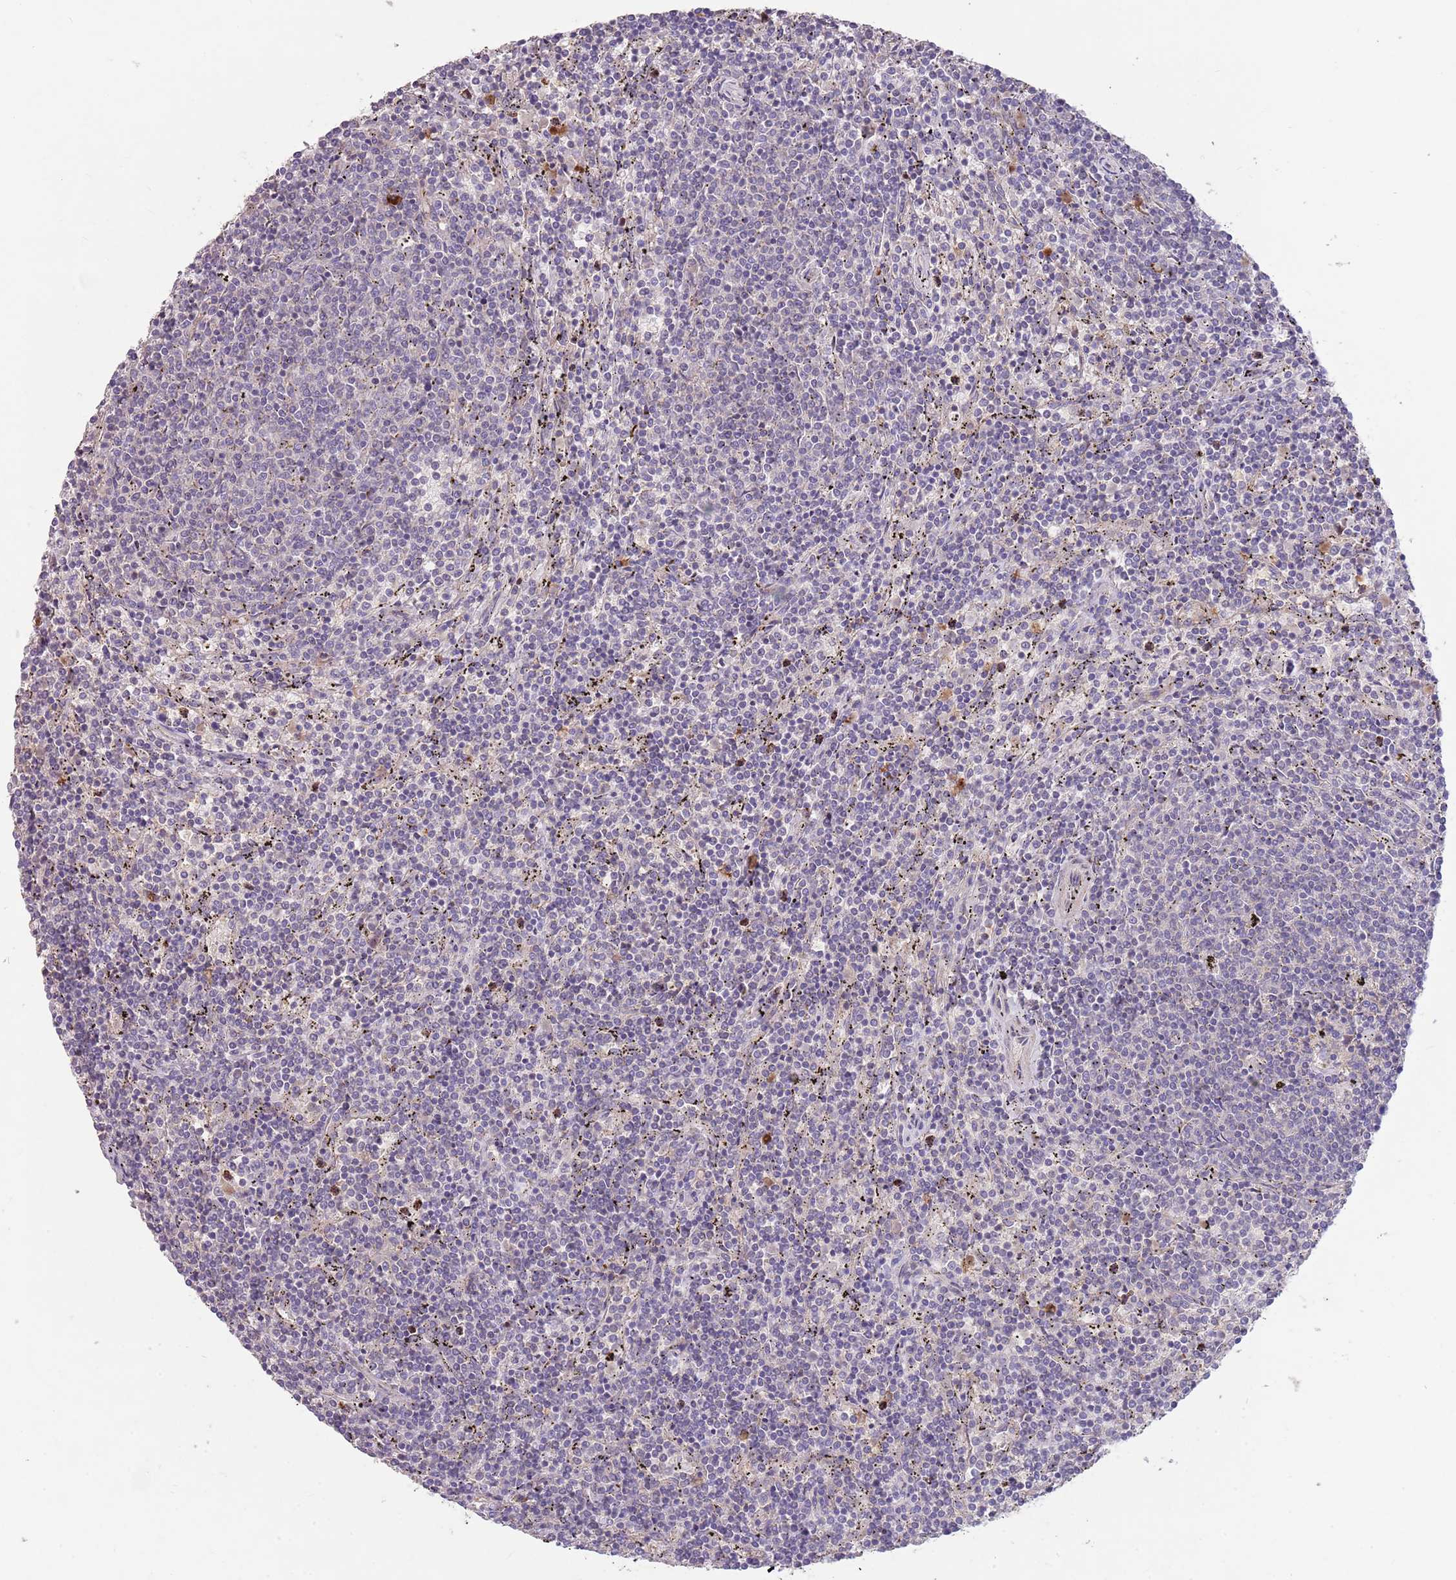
{"staining": {"intensity": "negative", "quantity": "none", "location": "none"}, "tissue": "lymphoma", "cell_type": "Tumor cells", "image_type": "cancer", "snomed": [{"axis": "morphology", "description": "Malignant lymphoma, non-Hodgkin's type, Low grade"}, {"axis": "topography", "description": "Spleen"}], "caption": "This image is of lymphoma stained with immunohistochemistry to label a protein in brown with the nuclei are counter-stained blue. There is no staining in tumor cells. (DAB (3,3'-diaminobenzidine) immunohistochemistry (IHC) with hematoxylin counter stain).", "gene": "MEI1", "patient": {"sex": "female", "age": 50}}